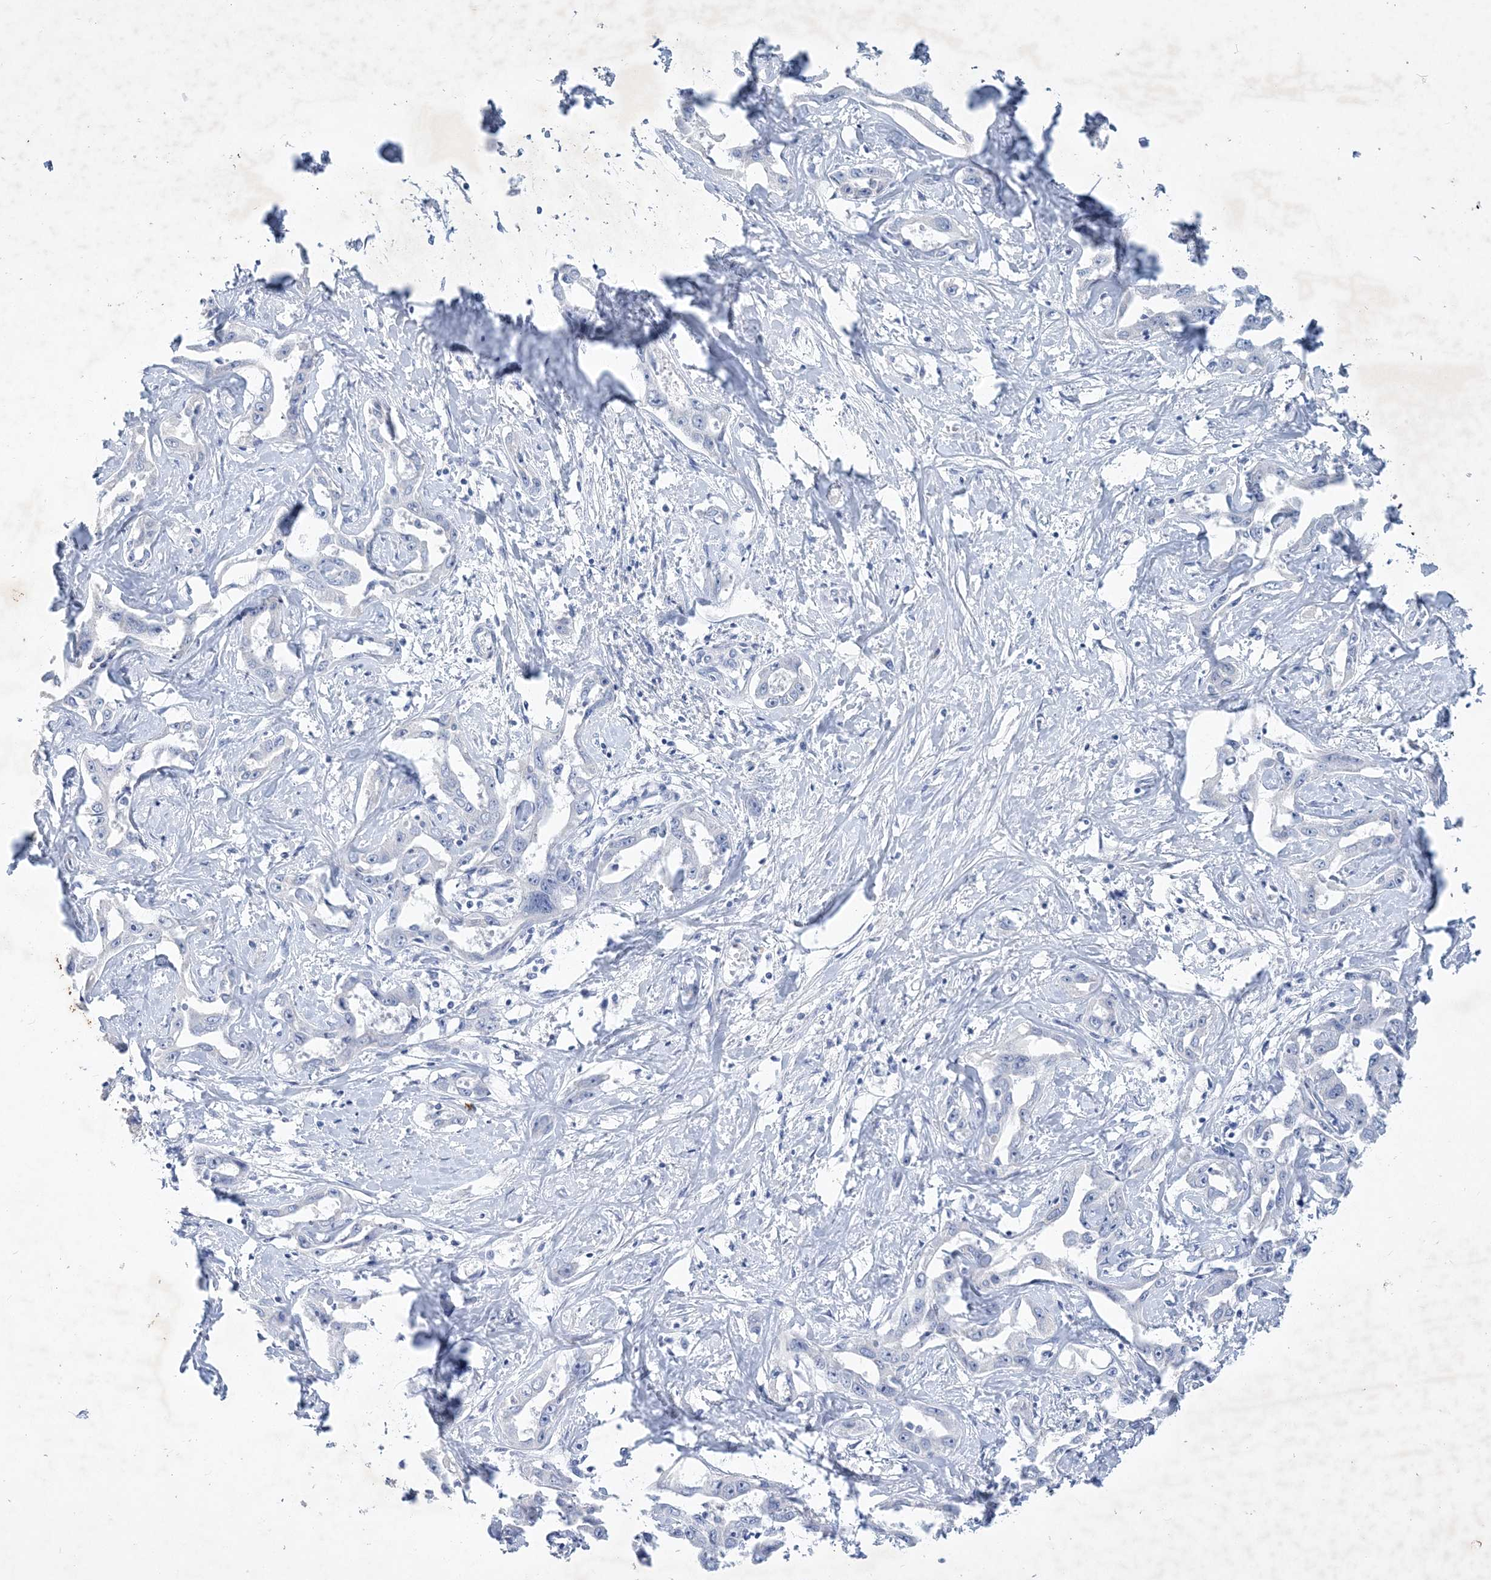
{"staining": {"intensity": "negative", "quantity": "none", "location": "none"}, "tissue": "liver cancer", "cell_type": "Tumor cells", "image_type": "cancer", "snomed": [{"axis": "morphology", "description": "Cholangiocarcinoma"}, {"axis": "topography", "description": "Liver"}], "caption": "Immunohistochemical staining of liver cancer reveals no significant expression in tumor cells.", "gene": "COPS8", "patient": {"sex": "male", "age": 59}}